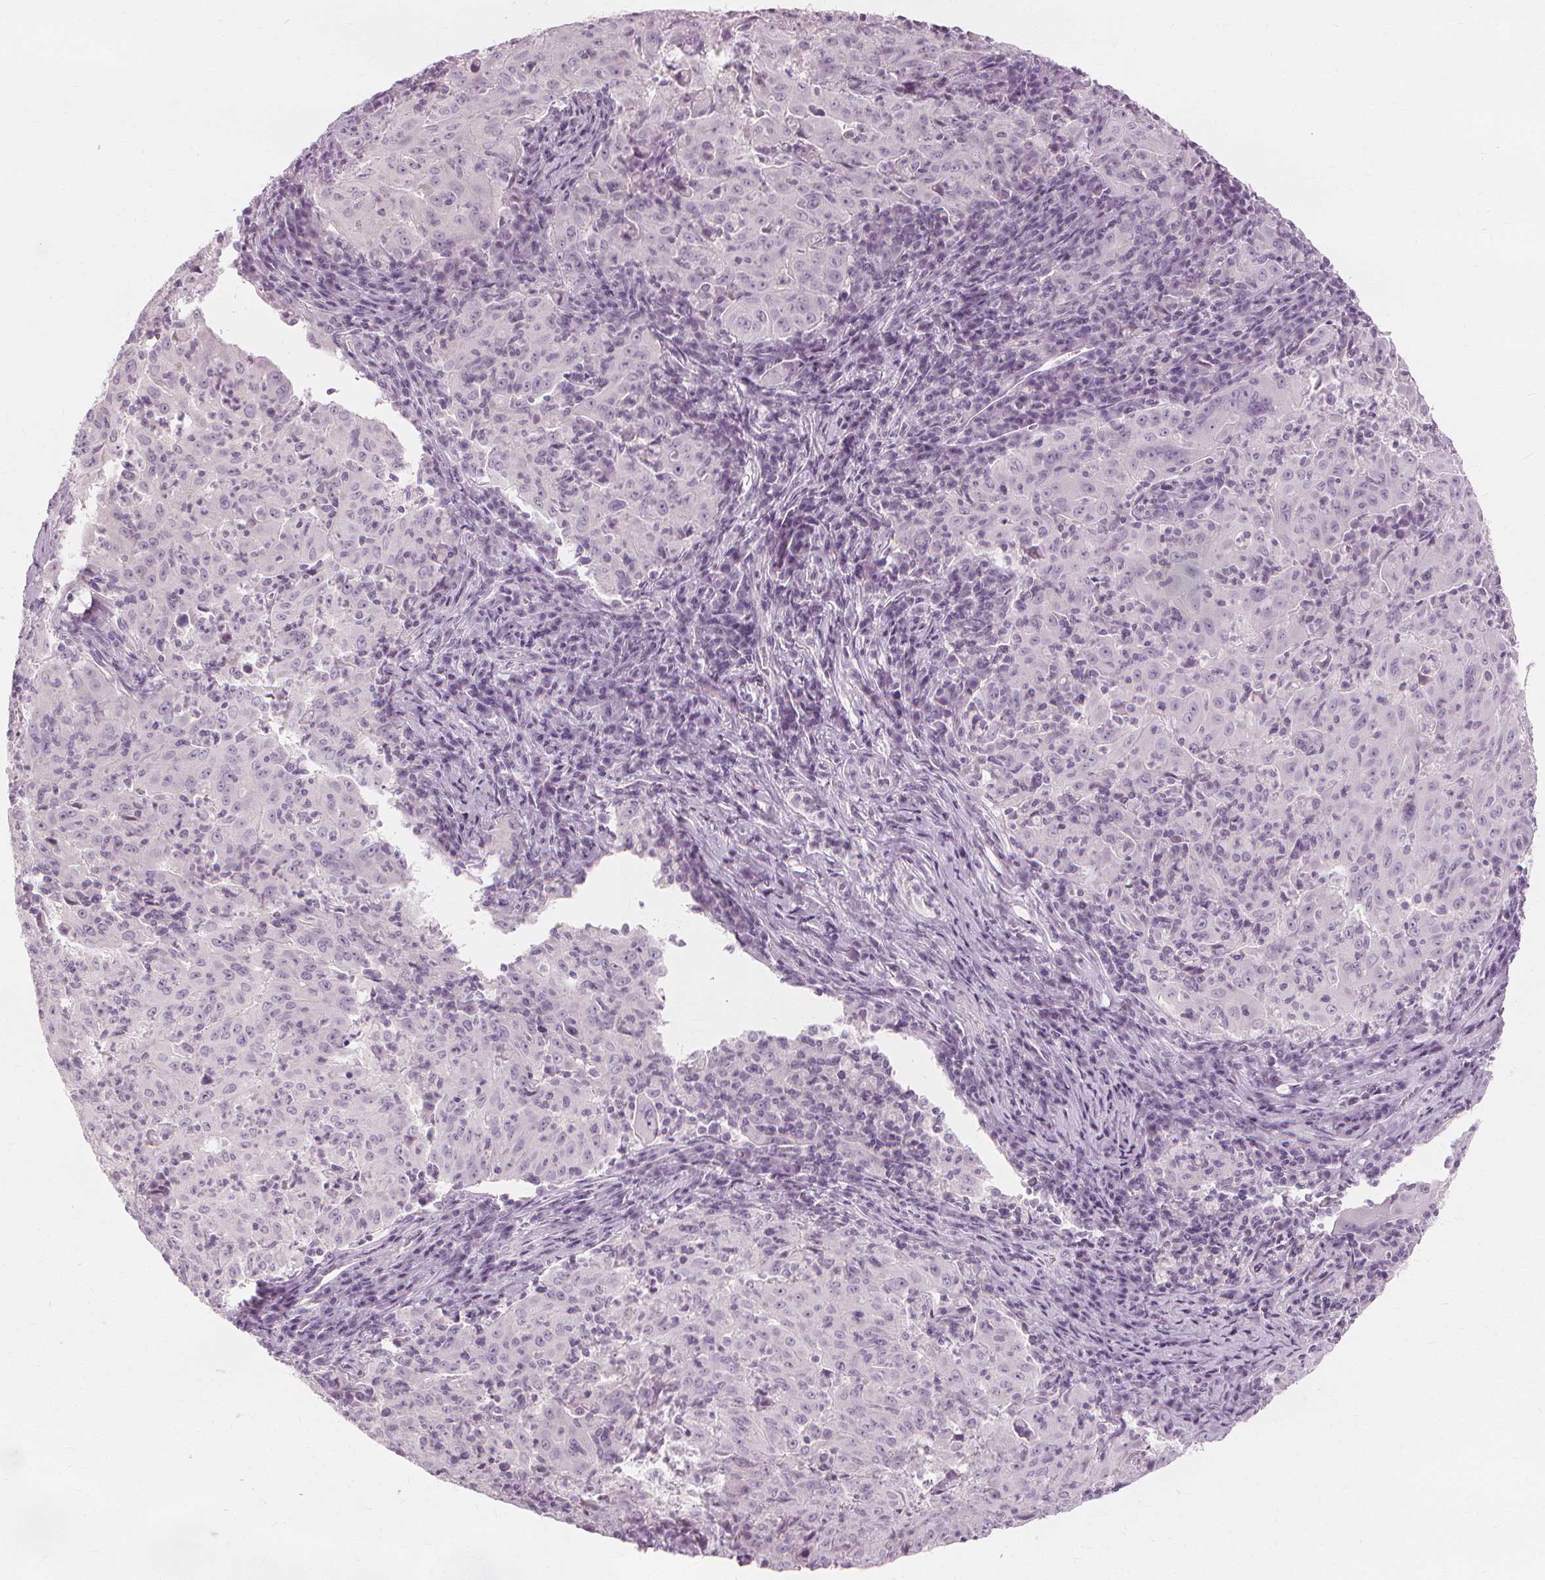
{"staining": {"intensity": "negative", "quantity": "none", "location": "none"}, "tissue": "pancreatic cancer", "cell_type": "Tumor cells", "image_type": "cancer", "snomed": [{"axis": "morphology", "description": "Adenocarcinoma, NOS"}, {"axis": "topography", "description": "Pancreas"}], "caption": "High magnification brightfield microscopy of pancreatic cancer stained with DAB (brown) and counterstained with hematoxylin (blue): tumor cells show no significant staining.", "gene": "MUC12", "patient": {"sex": "male", "age": 63}}